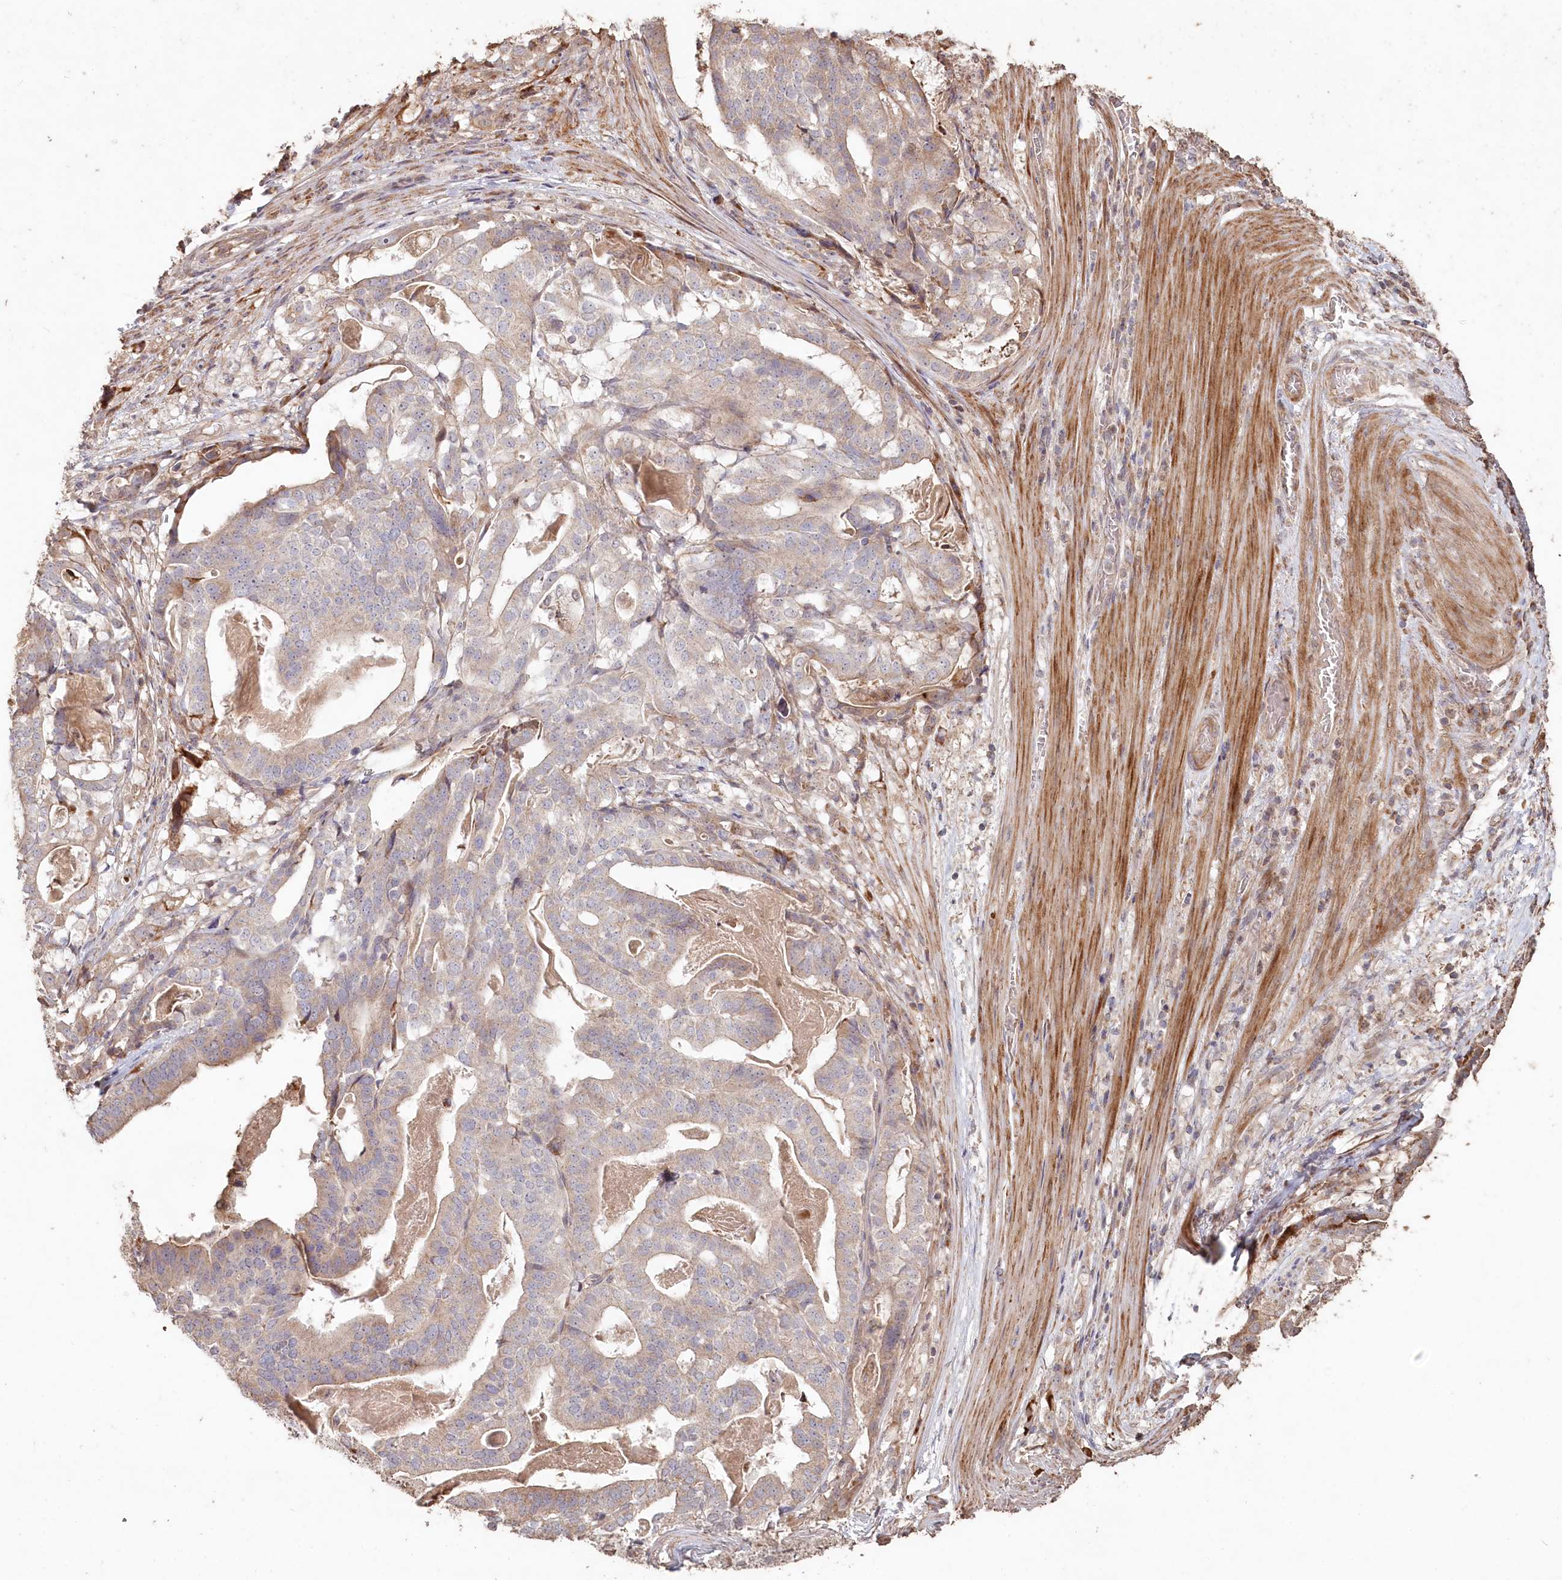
{"staining": {"intensity": "weak", "quantity": "25%-75%", "location": "cytoplasmic/membranous"}, "tissue": "stomach cancer", "cell_type": "Tumor cells", "image_type": "cancer", "snomed": [{"axis": "morphology", "description": "Adenocarcinoma, NOS"}, {"axis": "topography", "description": "Stomach"}], "caption": "Tumor cells reveal low levels of weak cytoplasmic/membranous expression in approximately 25%-75% of cells in human stomach cancer.", "gene": "HAL", "patient": {"sex": "male", "age": 48}}